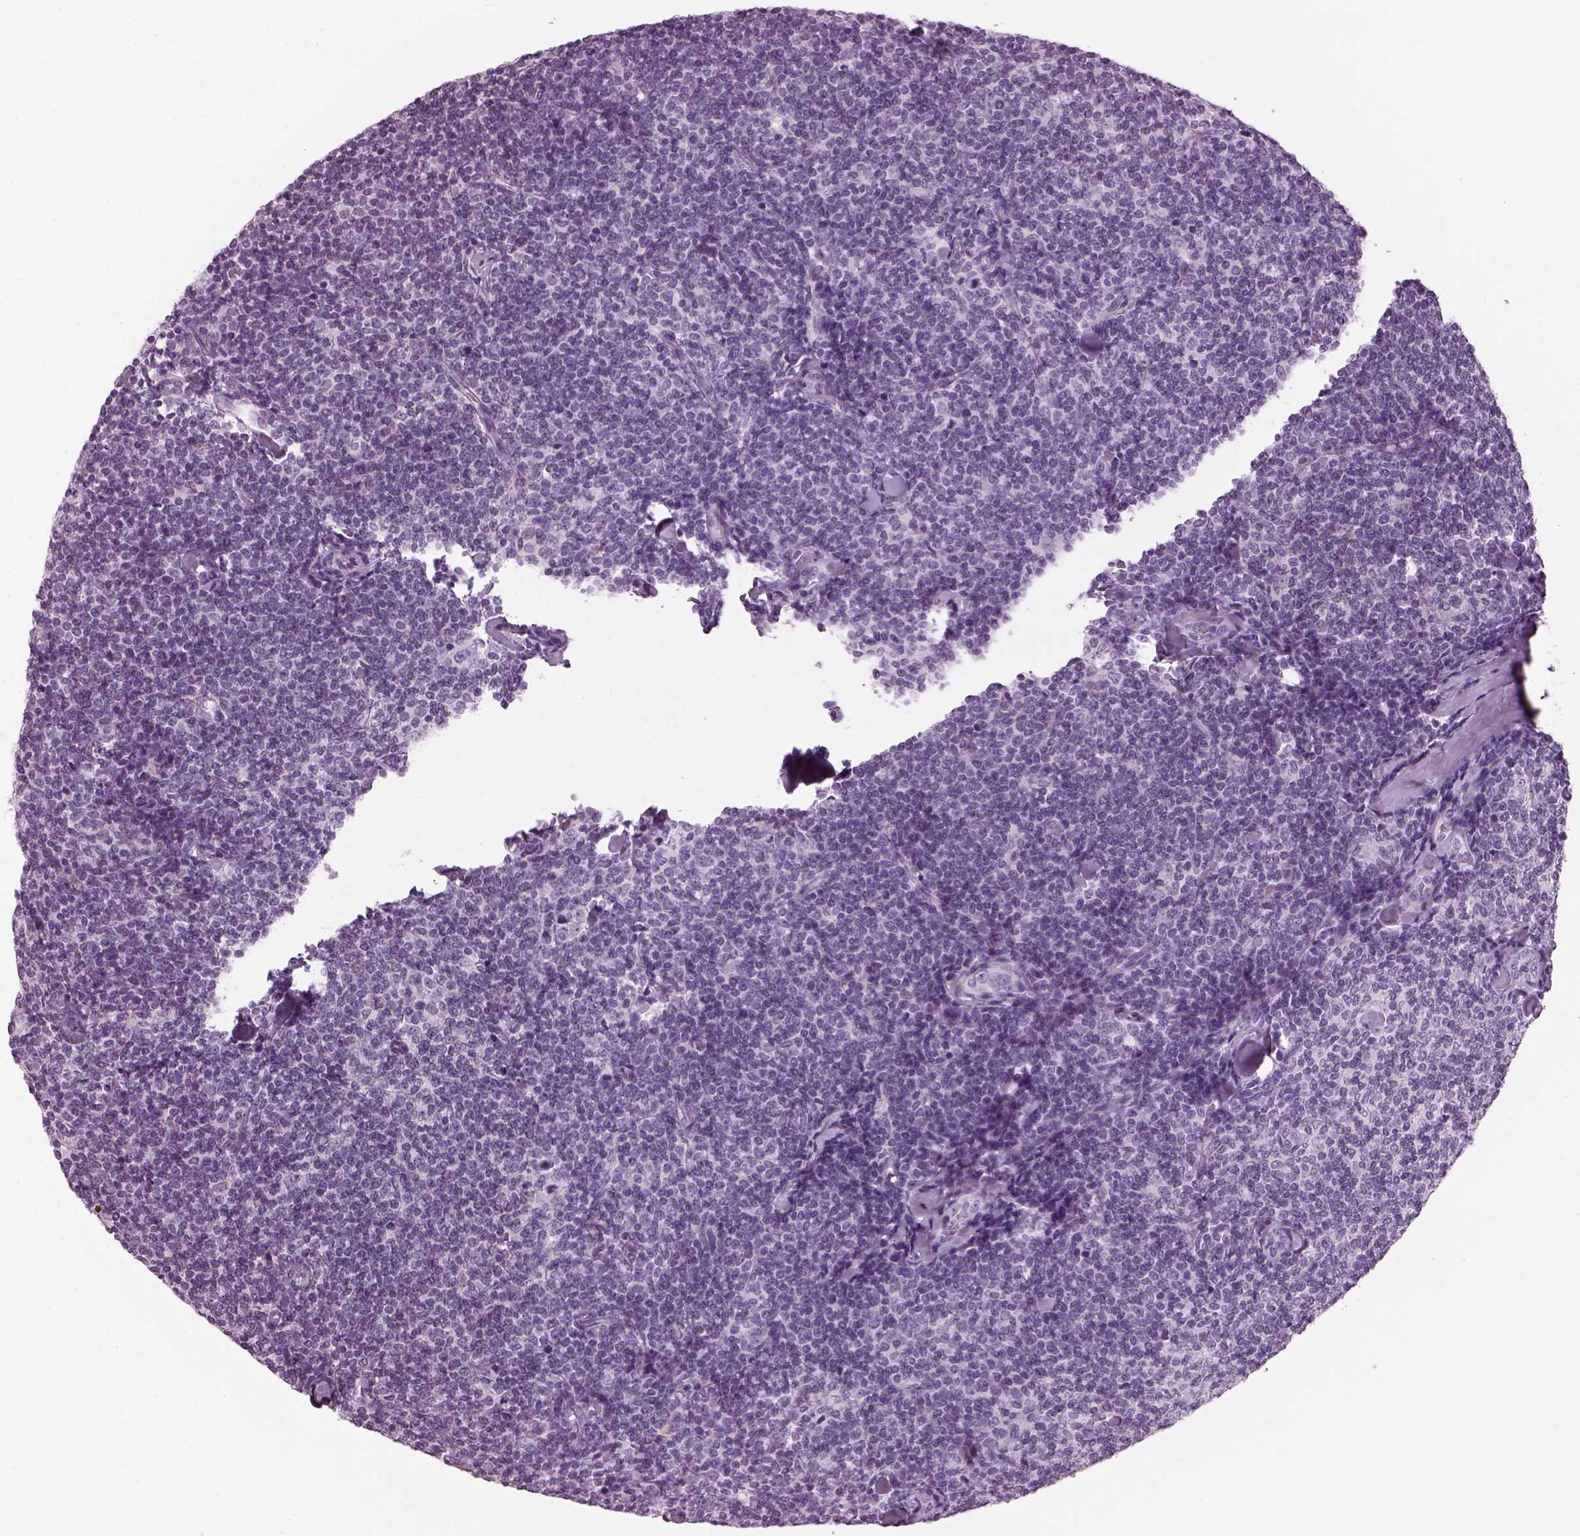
{"staining": {"intensity": "negative", "quantity": "none", "location": "none"}, "tissue": "lymphoma", "cell_type": "Tumor cells", "image_type": "cancer", "snomed": [{"axis": "morphology", "description": "Malignant lymphoma, non-Hodgkin's type, Low grade"}, {"axis": "topography", "description": "Lymph node"}], "caption": "DAB (3,3'-diaminobenzidine) immunohistochemical staining of low-grade malignant lymphoma, non-Hodgkin's type demonstrates no significant positivity in tumor cells.", "gene": "KRTAP3-2", "patient": {"sex": "female", "age": 56}}